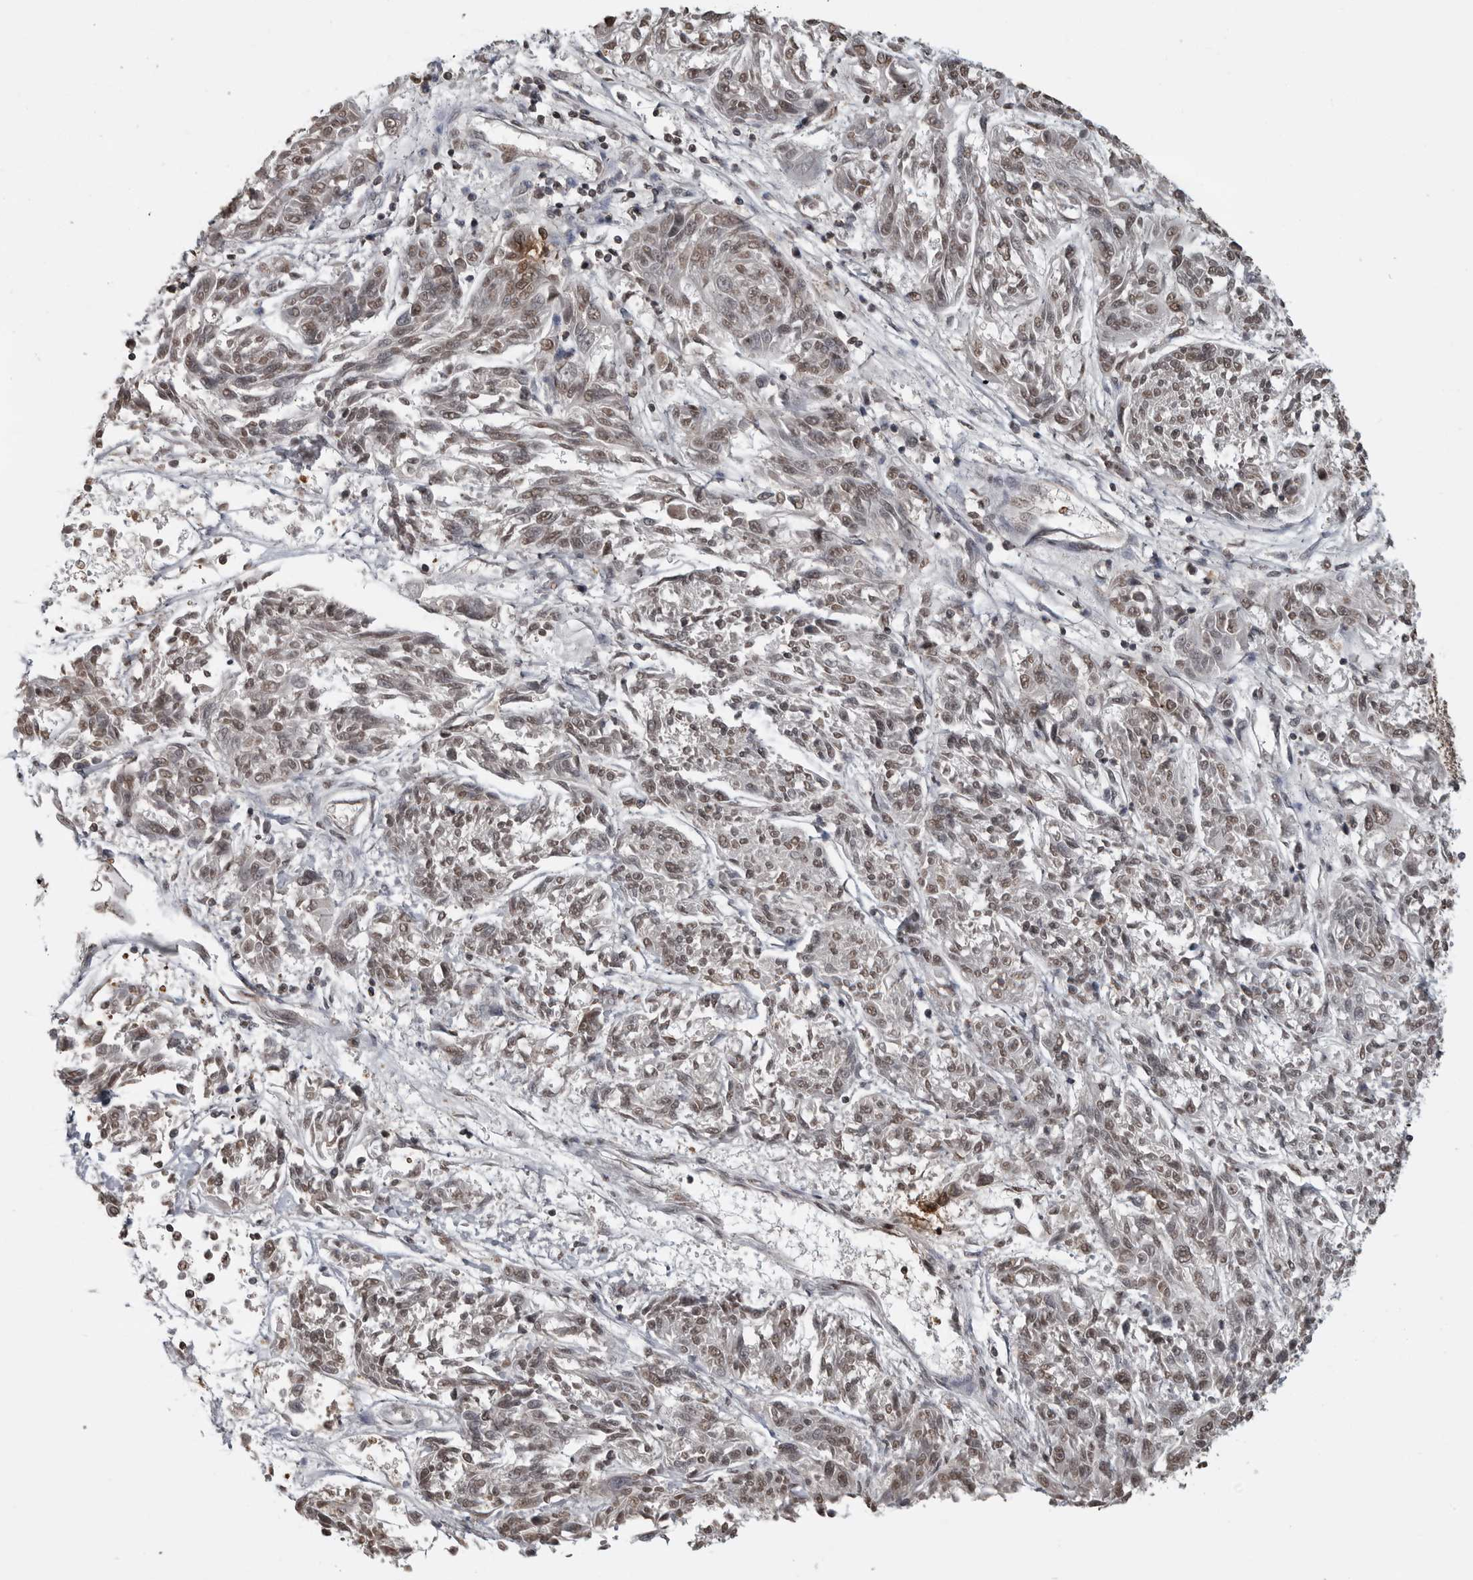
{"staining": {"intensity": "weak", "quantity": ">75%", "location": "nuclear"}, "tissue": "melanoma", "cell_type": "Tumor cells", "image_type": "cancer", "snomed": [{"axis": "morphology", "description": "Malignant melanoma, NOS"}, {"axis": "topography", "description": "Skin"}], "caption": "There is low levels of weak nuclear staining in tumor cells of malignant melanoma, as demonstrated by immunohistochemical staining (brown color).", "gene": "SMAD2", "patient": {"sex": "male", "age": 53}}